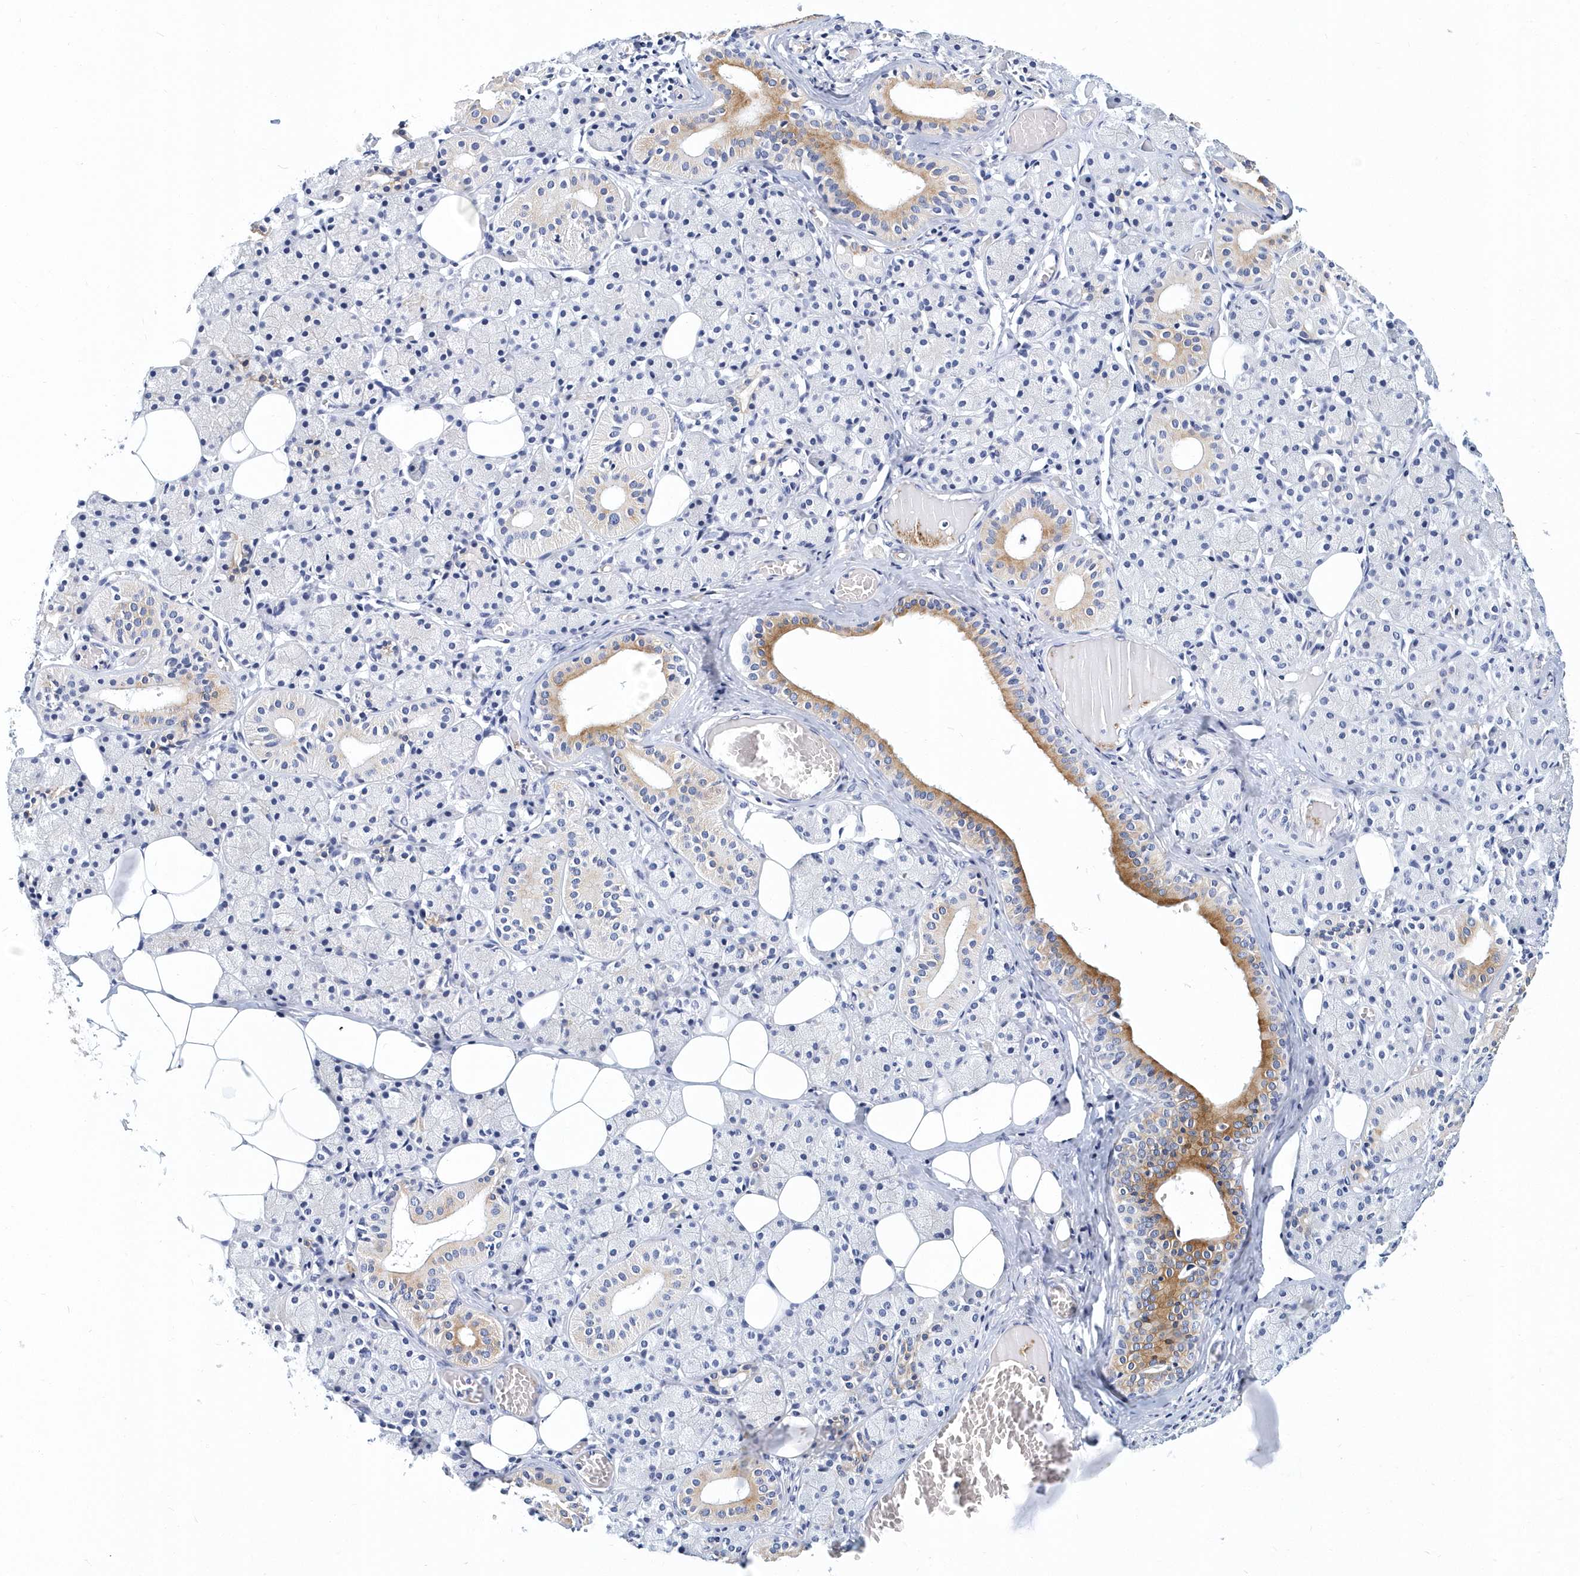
{"staining": {"intensity": "moderate", "quantity": "<25%", "location": "cytoplasmic/membranous"}, "tissue": "salivary gland", "cell_type": "Glandular cells", "image_type": "normal", "snomed": [{"axis": "morphology", "description": "Normal tissue, NOS"}, {"axis": "topography", "description": "Salivary gland"}], "caption": "A high-resolution micrograph shows immunohistochemistry (IHC) staining of unremarkable salivary gland, which displays moderate cytoplasmic/membranous staining in about <25% of glandular cells.", "gene": "ITGA2B", "patient": {"sex": "female", "age": 33}}